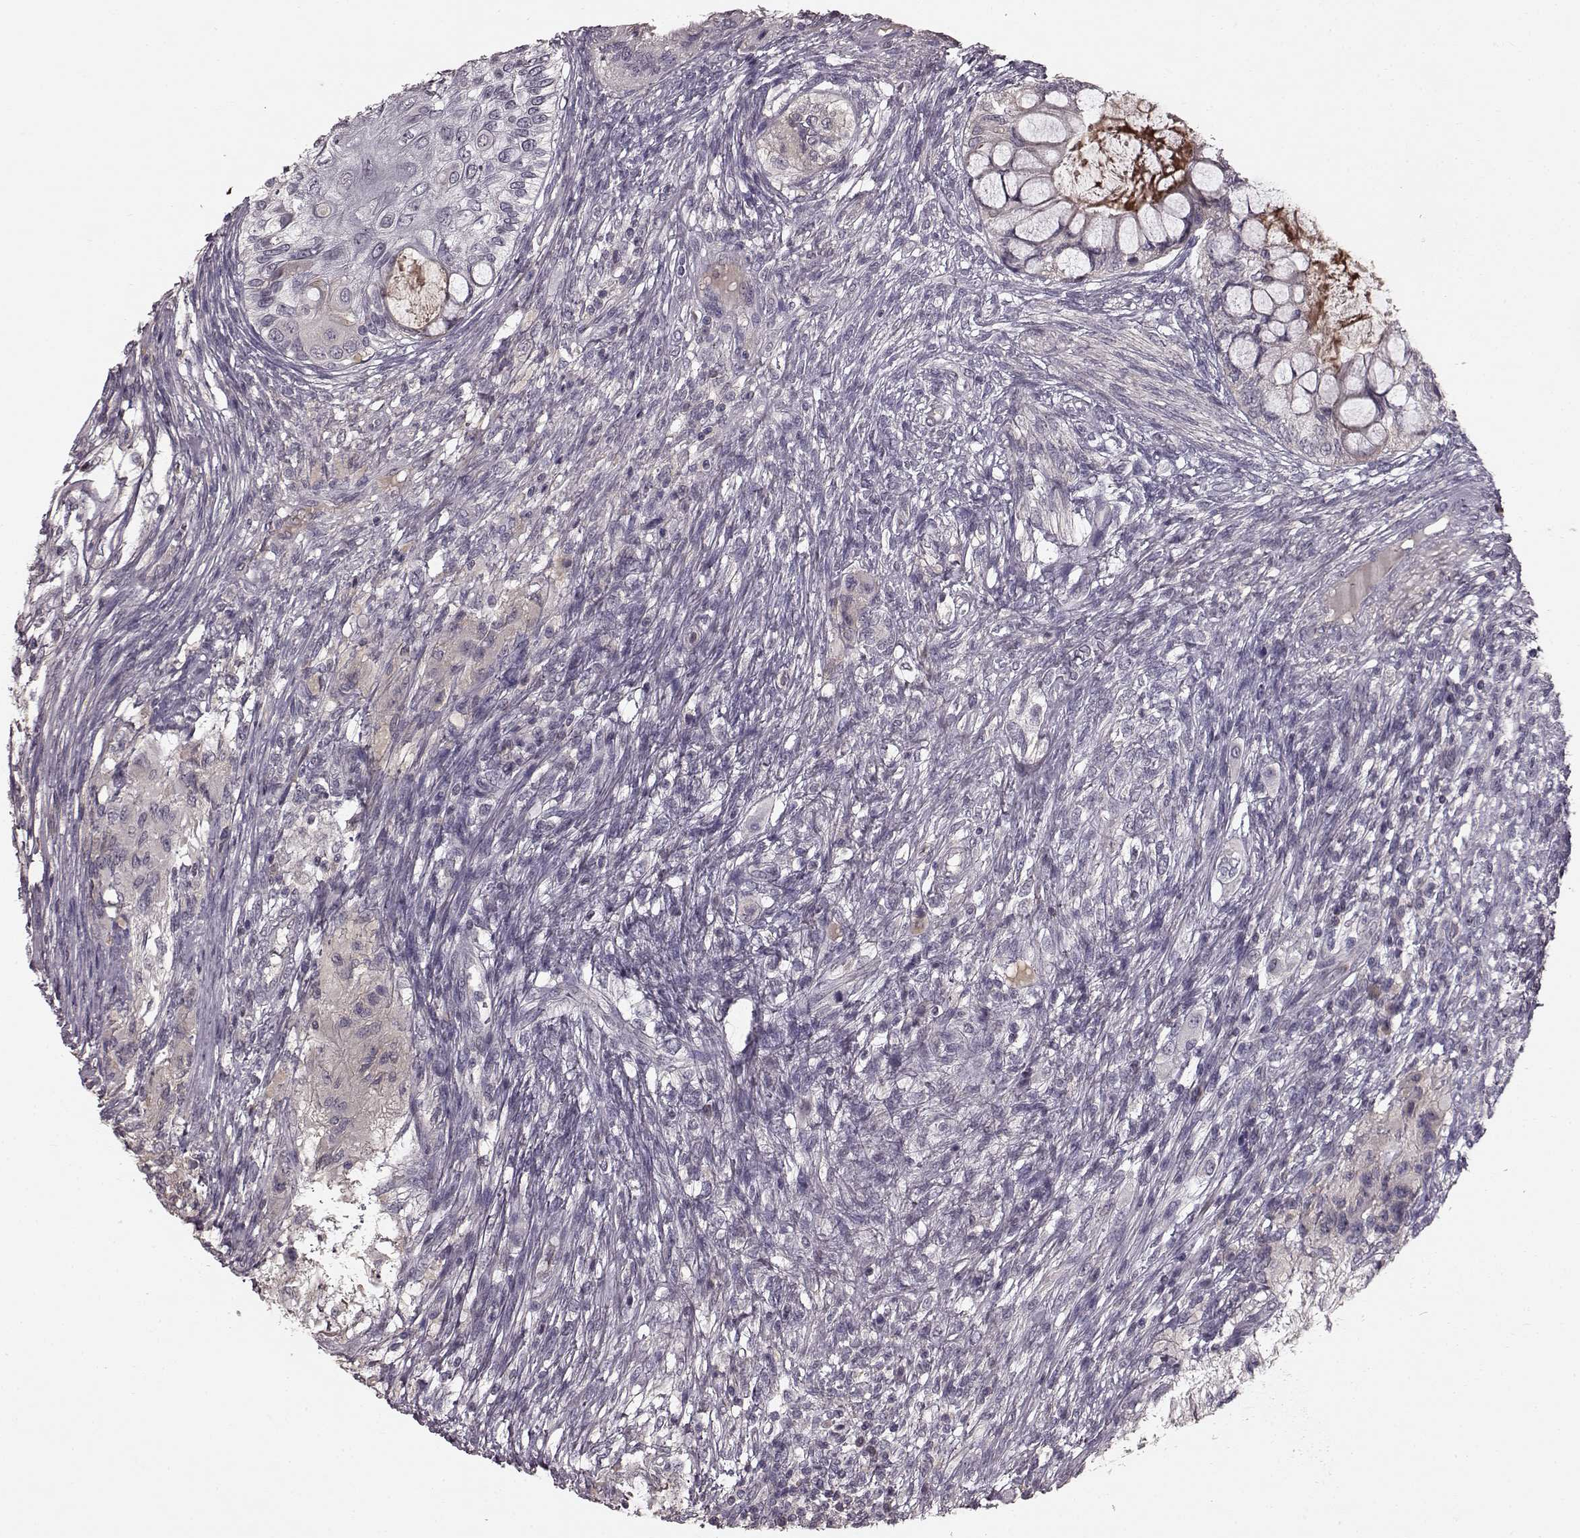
{"staining": {"intensity": "negative", "quantity": "none", "location": "none"}, "tissue": "testis cancer", "cell_type": "Tumor cells", "image_type": "cancer", "snomed": [{"axis": "morphology", "description": "Seminoma, NOS"}, {"axis": "morphology", "description": "Carcinoma, Embryonal, NOS"}, {"axis": "topography", "description": "Testis"}], "caption": "This is an immunohistochemistry (IHC) micrograph of human embryonal carcinoma (testis). There is no positivity in tumor cells.", "gene": "SLC22A18", "patient": {"sex": "male", "age": 41}}